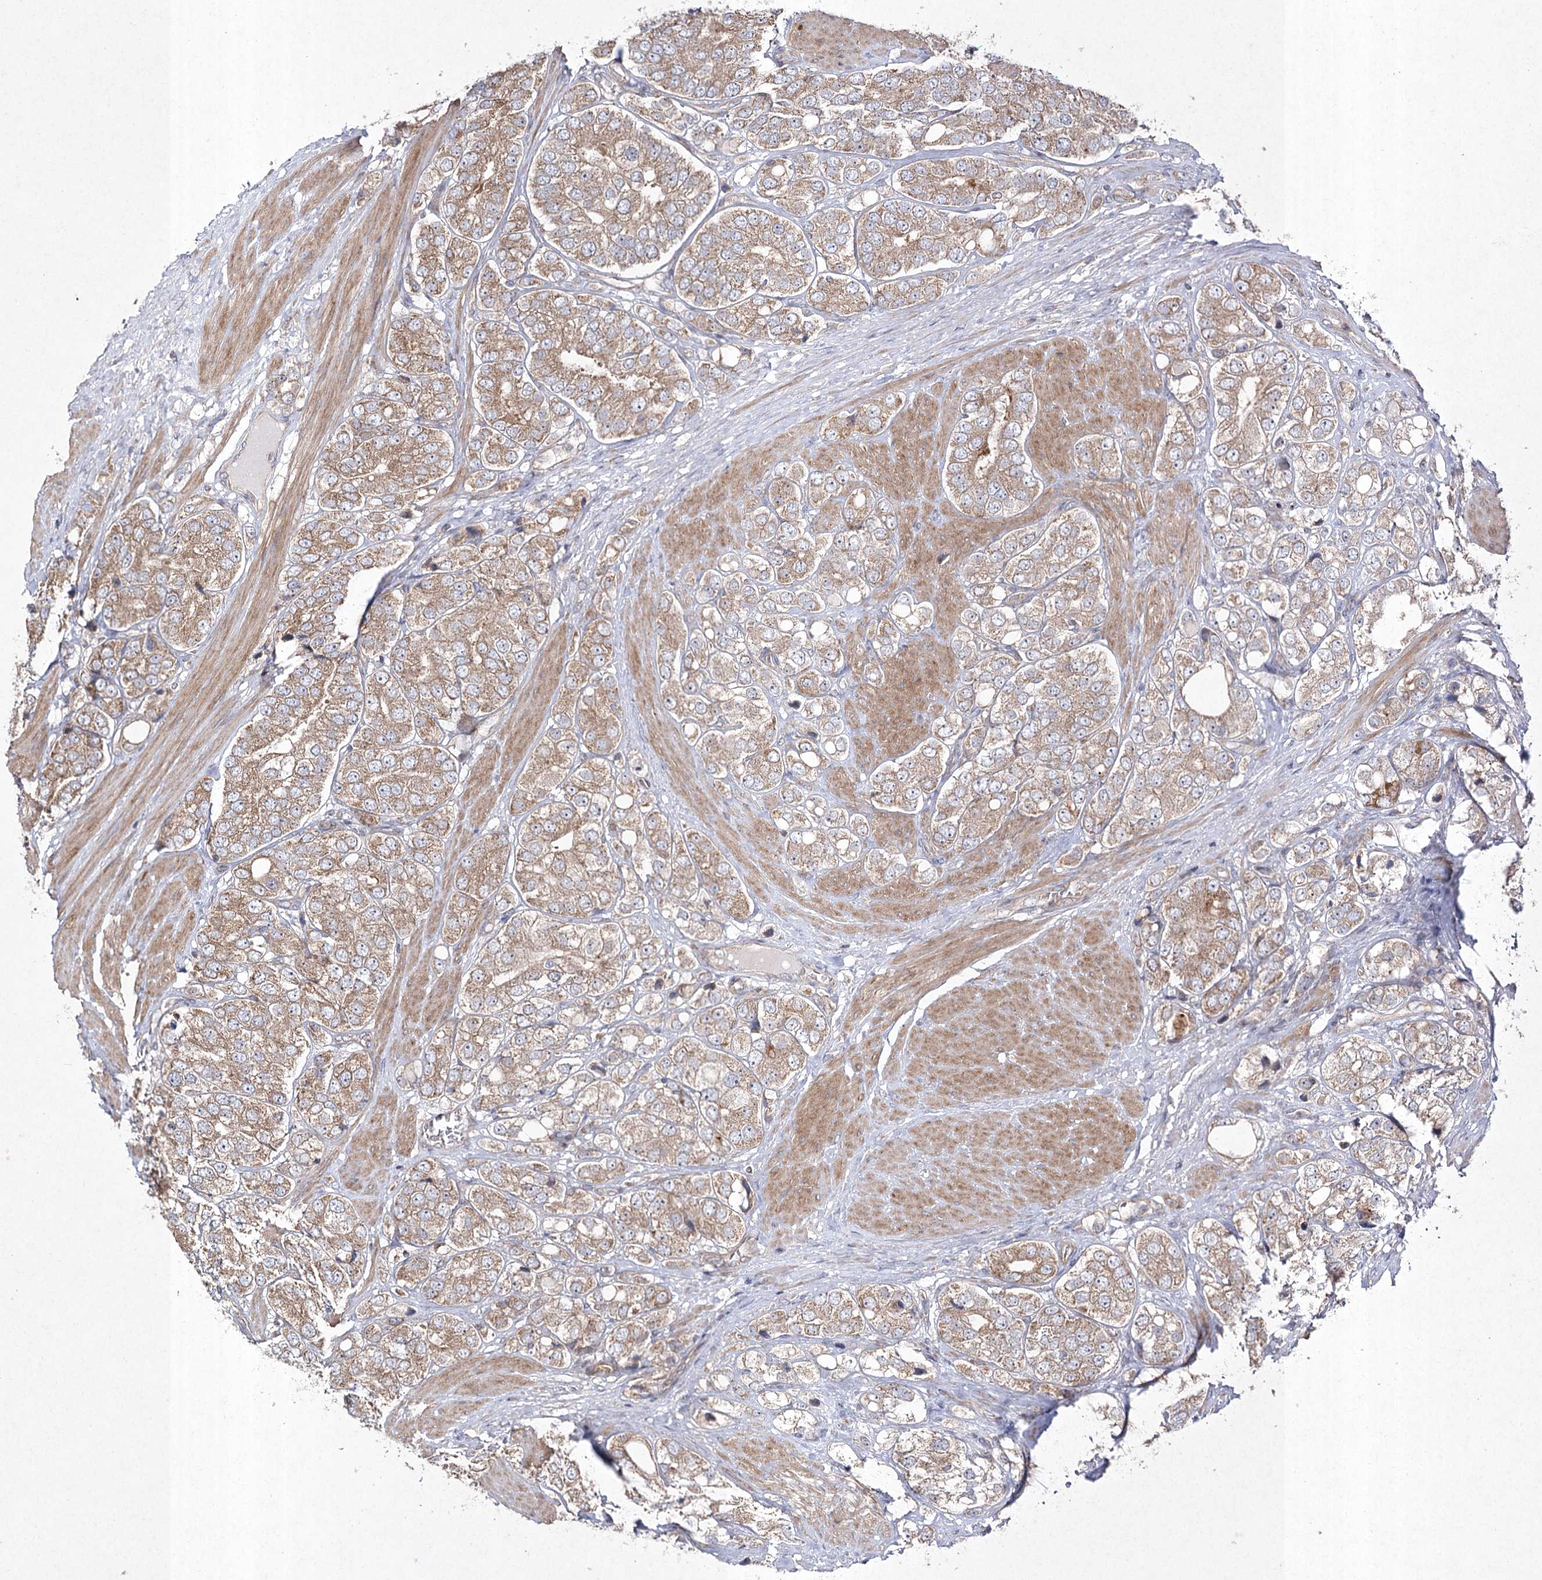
{"staining": {"intensity": "moderate", "quantity": ">75%", "location": "cytoplasmic/membranous"}, "tissue": "prostate cancer", "cell_type": "Tumor cells", "image_type": "cancer", "snomed": [{"axis": "morphology", "description": "Adenocarcinoma, High grade"}, {"axis": "topography", "description": "Prostate"}], "caption": "The photomicrograph demonstrates a brown stain indicating the presence of a protein in the cytoplasmic/membranous of tumor cells in prostate cancer.", "gene": "FANCL", "patient": {"sex": "male", "age": 50}}